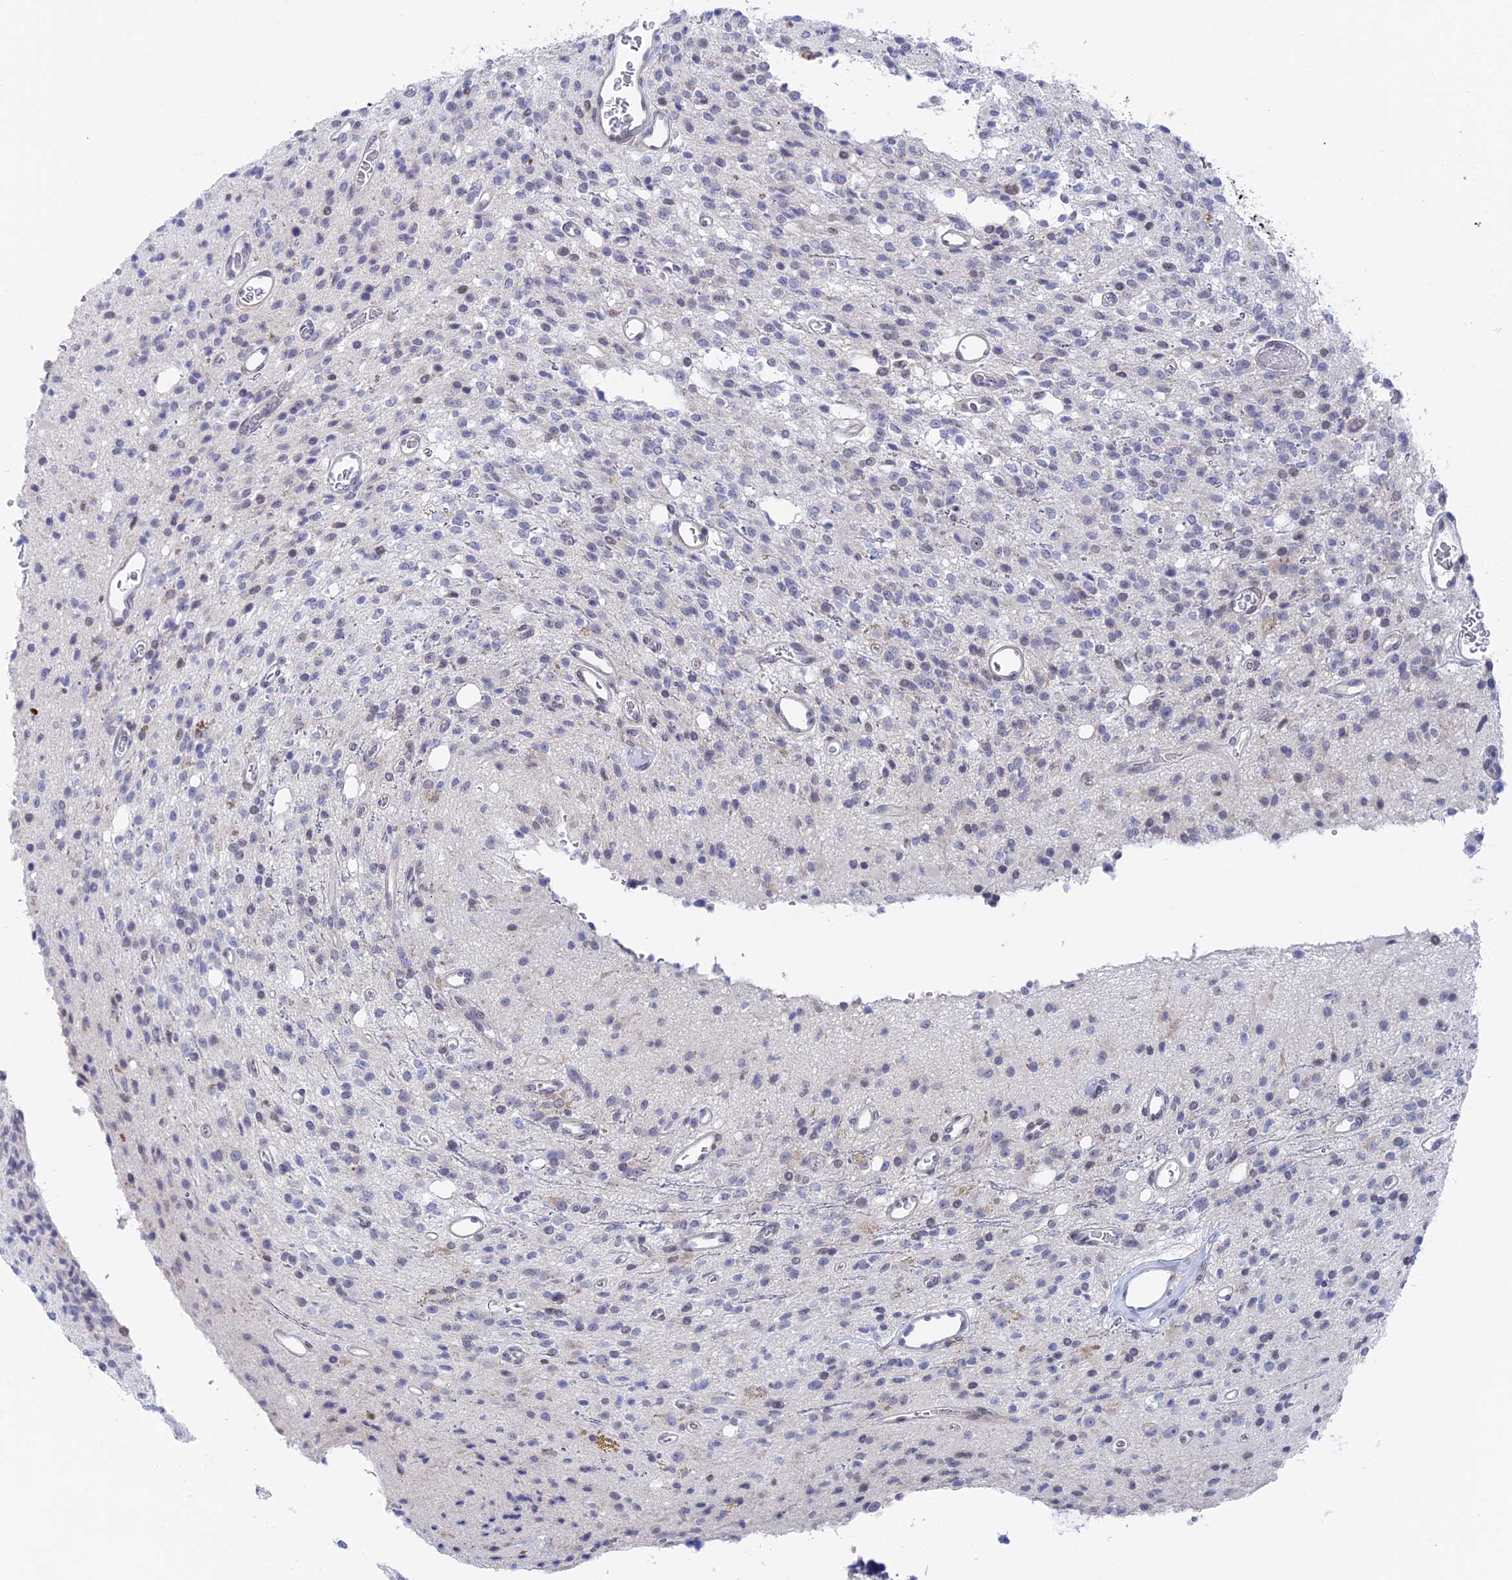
{"staining": {"intensity": "negative", "quantity": "none", "location": "none"}, "tissue": "glioma", "cell_type": "Tumor cells", "image_type": "cancer", "snomed": [{"axis": "morphology", "description": "Glioma, malignant, High grade"}, {"axis": "topography", "description": "Brain"}], "caption": "DAB immunohistochemical staining of malignant glioma (high-grade) displays no significant positivity in tumor cells.", "gene": "BRD2", "patient": {"sex": "male", "age": 34}}